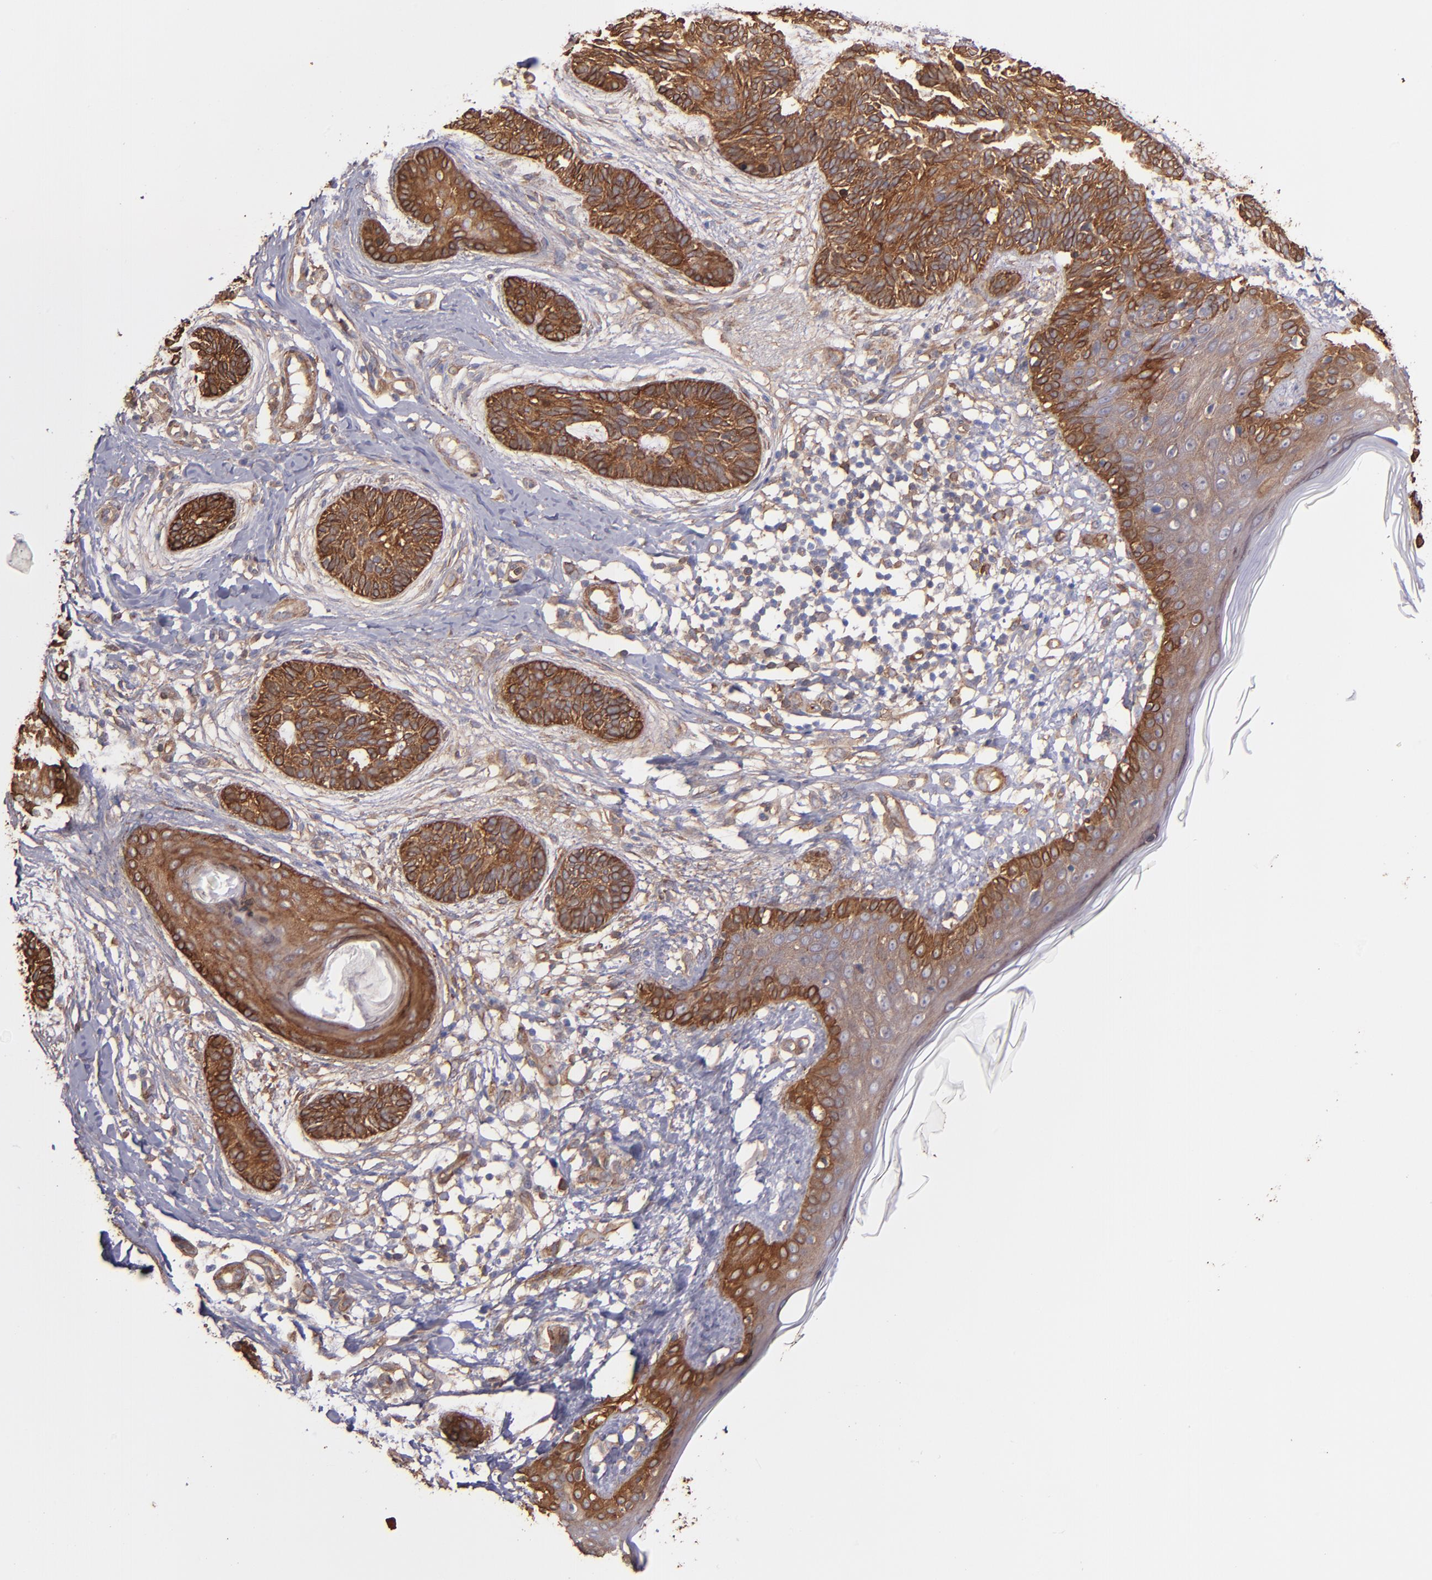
{"staining": {"intensity": "moderate", "quantity": ">75%", "location": "cytoplasmic/membranous"}, "tissue": "skin cancer", "cell_type": "Tumor cells", "image_type": "cancer", "snomed": [{"axis": "morphology", "description": "Normal tissue, NOS"}, {"axis": "morphology", "description": "Basal cell carcinoma"}, {"axis": "topography", "description": "Skin"}], "caption": "A photomicrograph of skin cancer (basal cell carcinoma) stained for a protein demonstrates moderate cytoplasmic/membranous brown staining in tumor cells.", "gene": "VCL", "patient": {"sex": "male", "age": 63}}